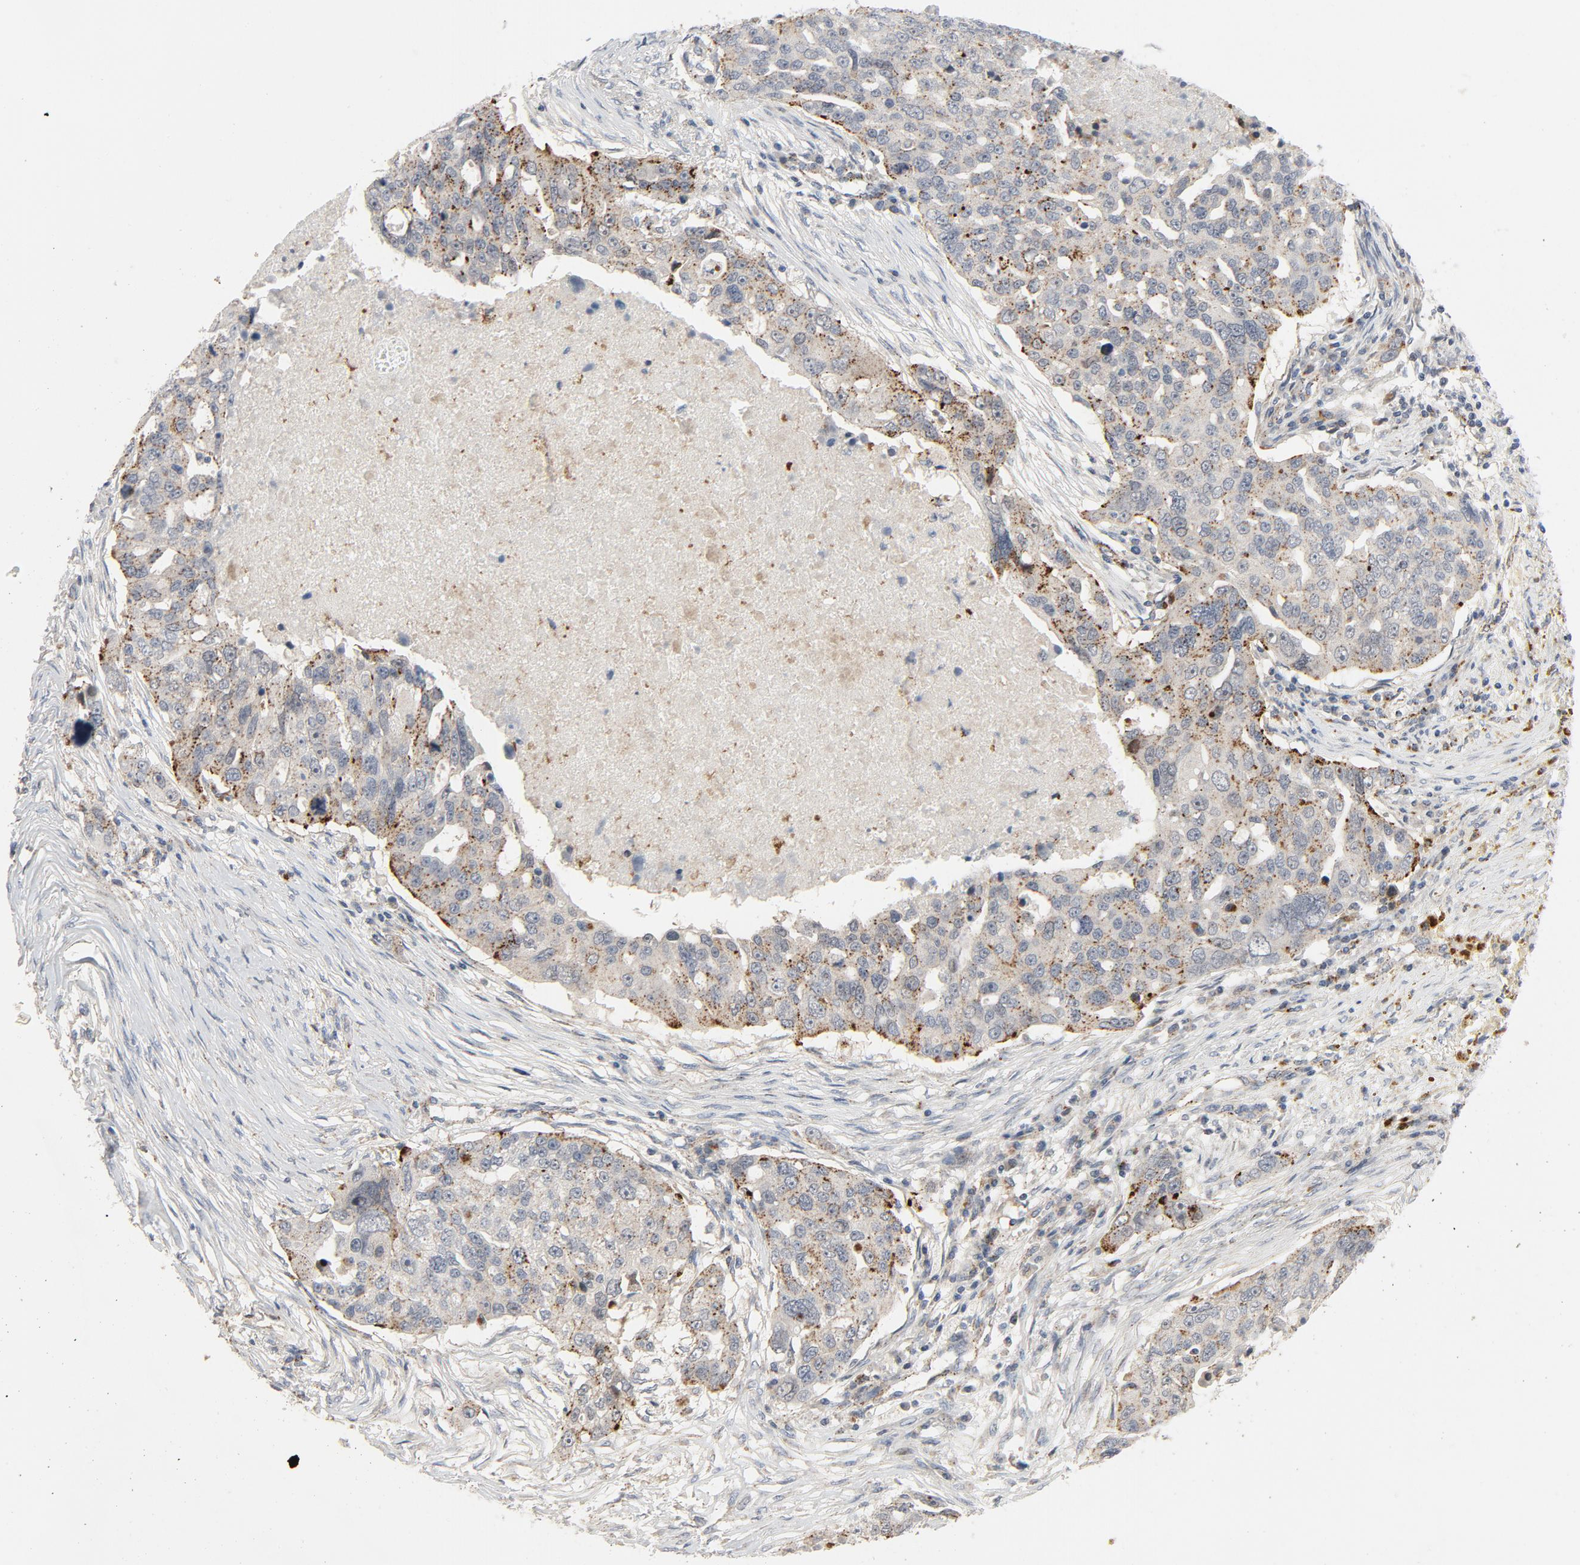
{"staining": {"intensity": "strong", "quantity": "25%-75%", "location": "cytoplasmic/membranous"}, "tissue": "ovarian cancer", "cell_type": "Tumor cells", "image_type": "cancer", "snomed": [{"axis": "morphology", "description": "Cystadenocarcinoma, serous, NOS"}, {"axis": "topography", "description": "Ovary"}], "caption": "Protein analysis of ovarian cancer (serous cystadenocarcinoma) tissue displays strong cytoplasmic/membranous expression in about 25%-75% of tumor cells.", "gene": "AKT2", "patient": {"sex": "female", "age": 82}}